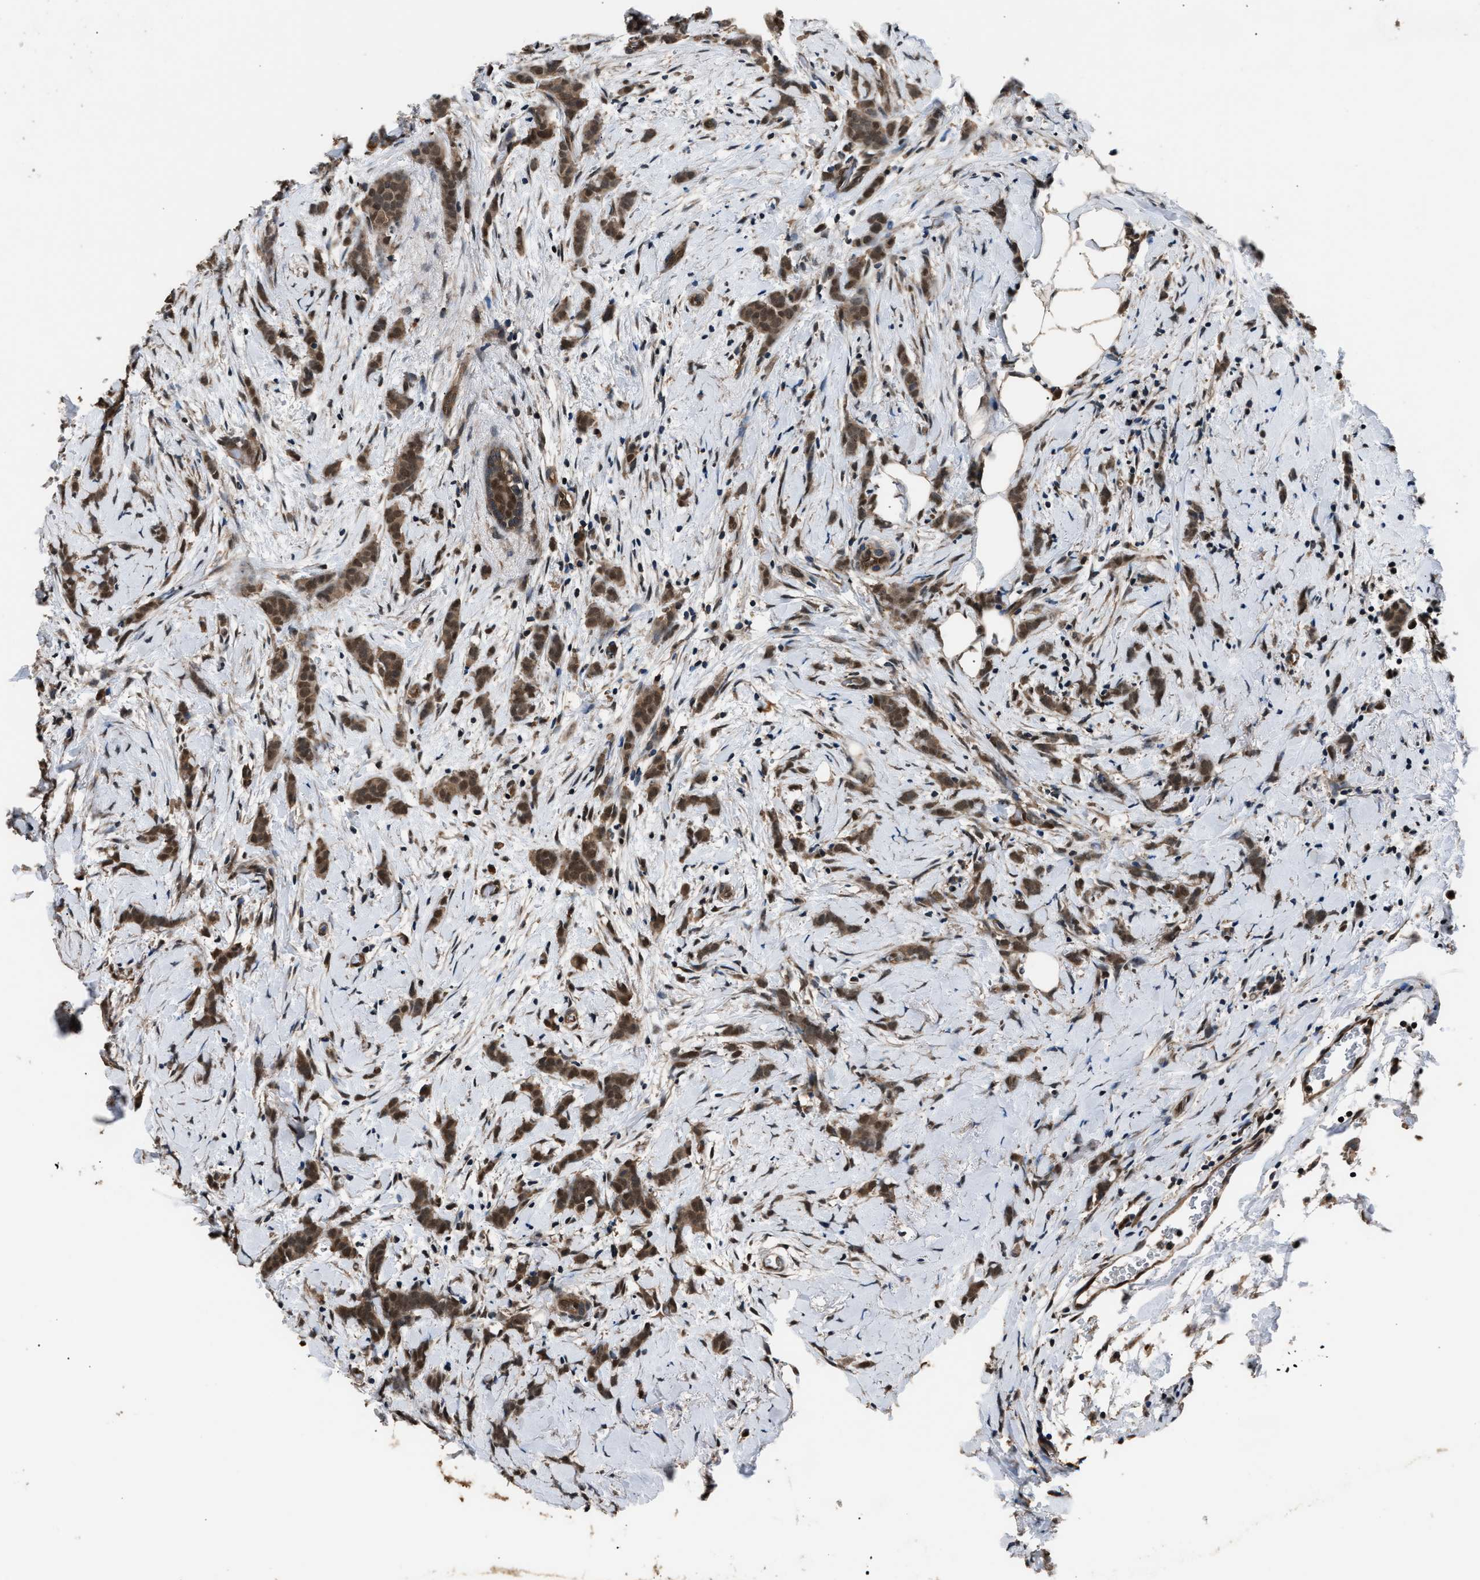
{"staining": {"intensity": "moderate", "quantity": ">75%", "location": "cytoplasmic/membranous,nuclear"}, "tissue": "breast cancer", "cell_type": "Tumor cells", "image_type": "cancer", "snomed": [{"axis": "morphology", "description": "Lobular carcinoma, in situ"}, {"axis": "morphology", "description": "Lobular carcinoma"}, {"axis": "topography", "description": "Breast"}], "caption": "Breast cancer tissue exhibits moderate cytoplasmic/membranous and nuclear positivity in approximately >75% of tumor cells, visualized by immunohistochemistry.", "gene": "DFFA", "patient": {"sex": "female", "age": 41}}